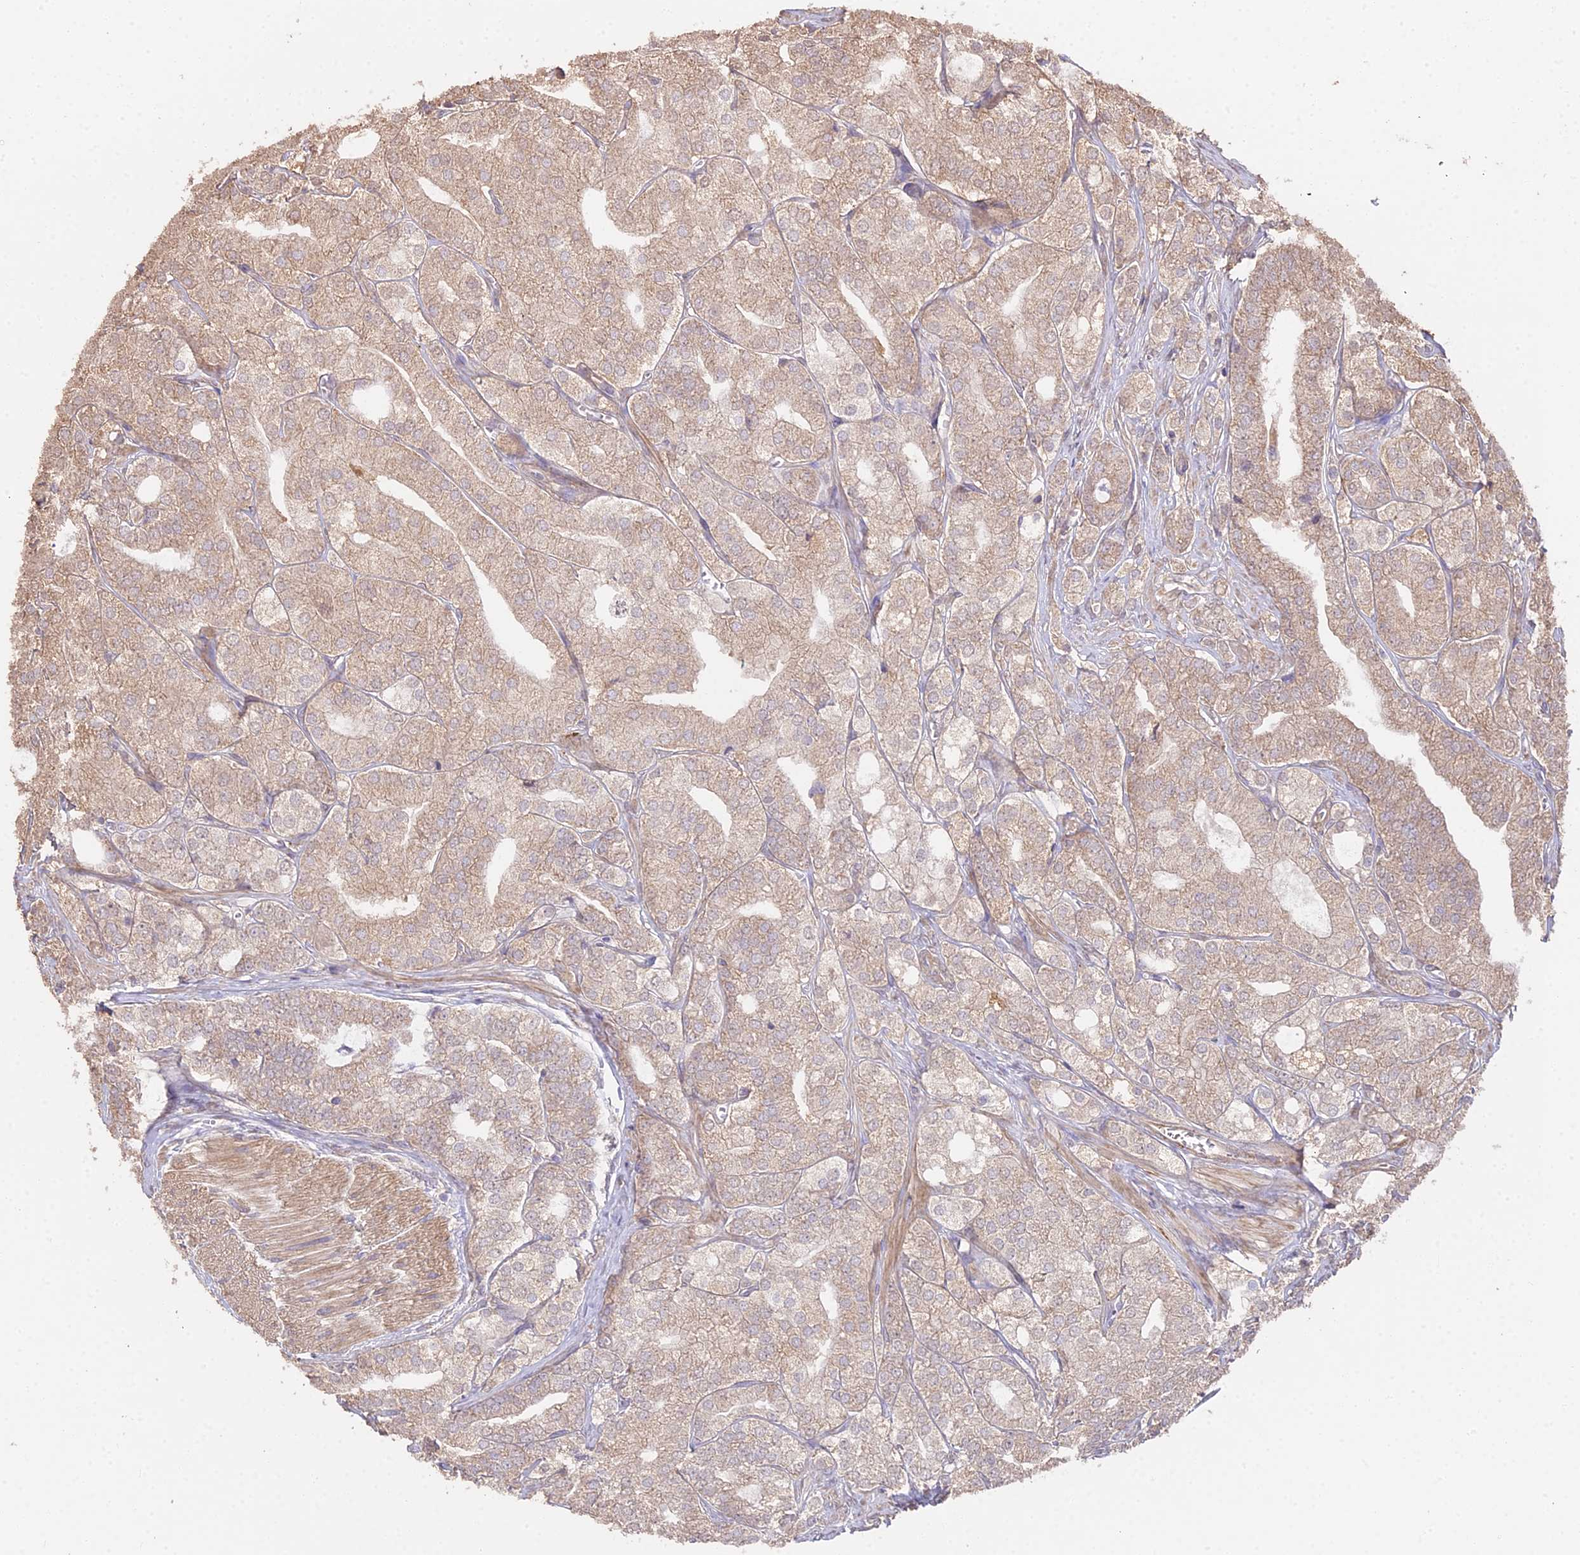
{"staining": {"intensity": "weak", "quantity": "25%-75%", "location": "cytoplasmic/membranous"}, "tissue": "prostate cancer", "cell_type": "Tumor cells", "image_type": "cancer", "snomed": [{"axis": "morphology", "description": "Adenocarcinoma, High grade"}, {"axis": "topography", "description": "Prostate"}], "caption": "Immunohistochemistry (DAB (3,3'-diaminobenzidine)) staining of adenocarcinoma (high-grade) (prostate) reveals weak cytoplasmic/membranous protein positivity in approximately 25%-75% of tumor cells.", "gene": "METTL13", "patient": {"sex": "male", "age": 50}}